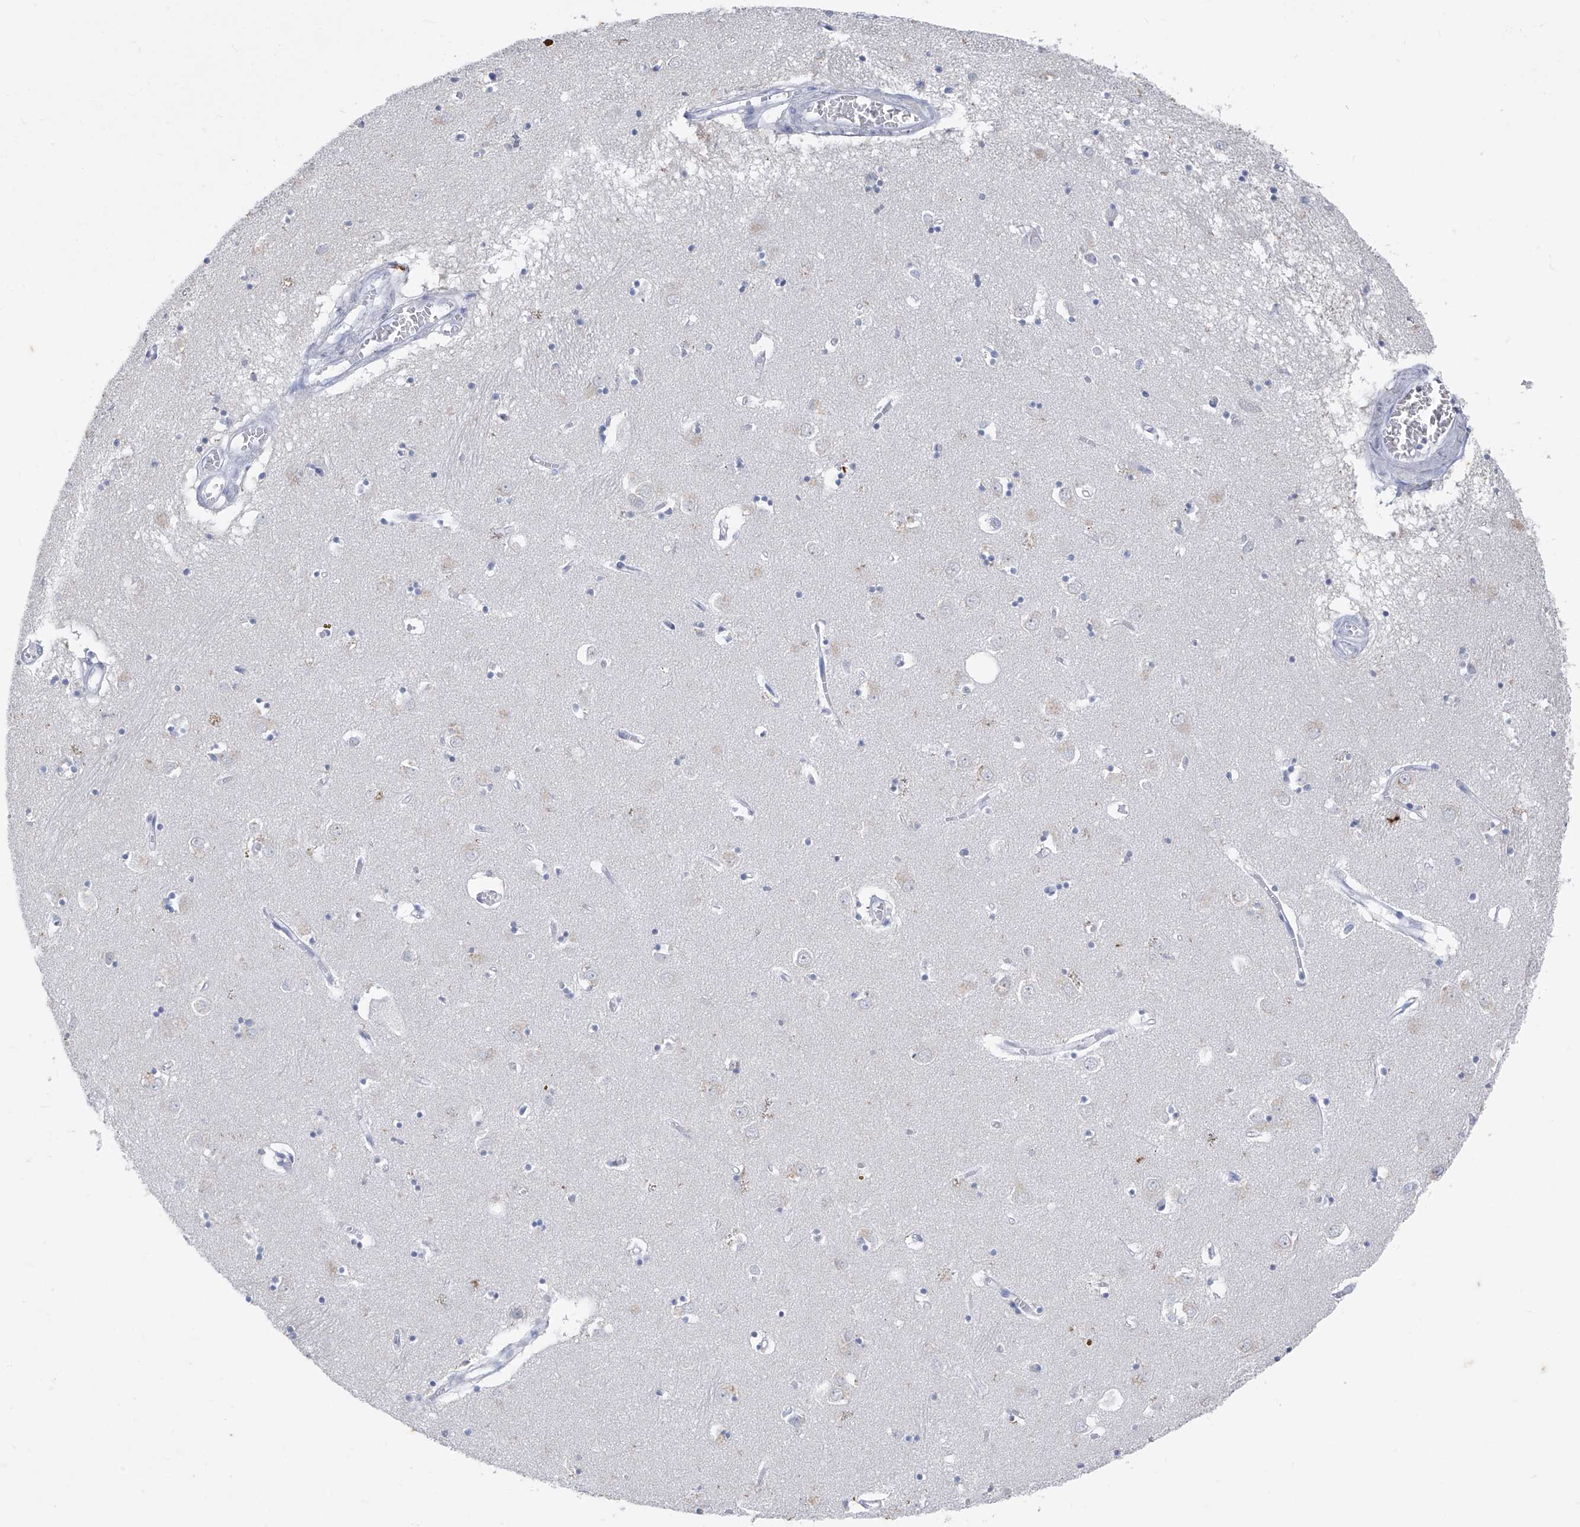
{"staining": {"intensity": "negative", "quantity": "none", "location": "none"}, "tissue": "caudate", "cell_type": "Glial cells", "image_type": "normal", "snomed": [{"axis": "morphology", "description": "Normal tissue, NOS"}, {"axis": "topography", "description": "Lateral ventricle wall"}], "caption": "A photomicrograph of human caudate is negative for staining in glial cells. (Brightfield microscopy of DAB (3,3'-diaminobenzidine) immunohistochemistry (IHC) at high magnification).", "gene": "CX3CR1", "patient": {"sex": "male", "age": 70}}